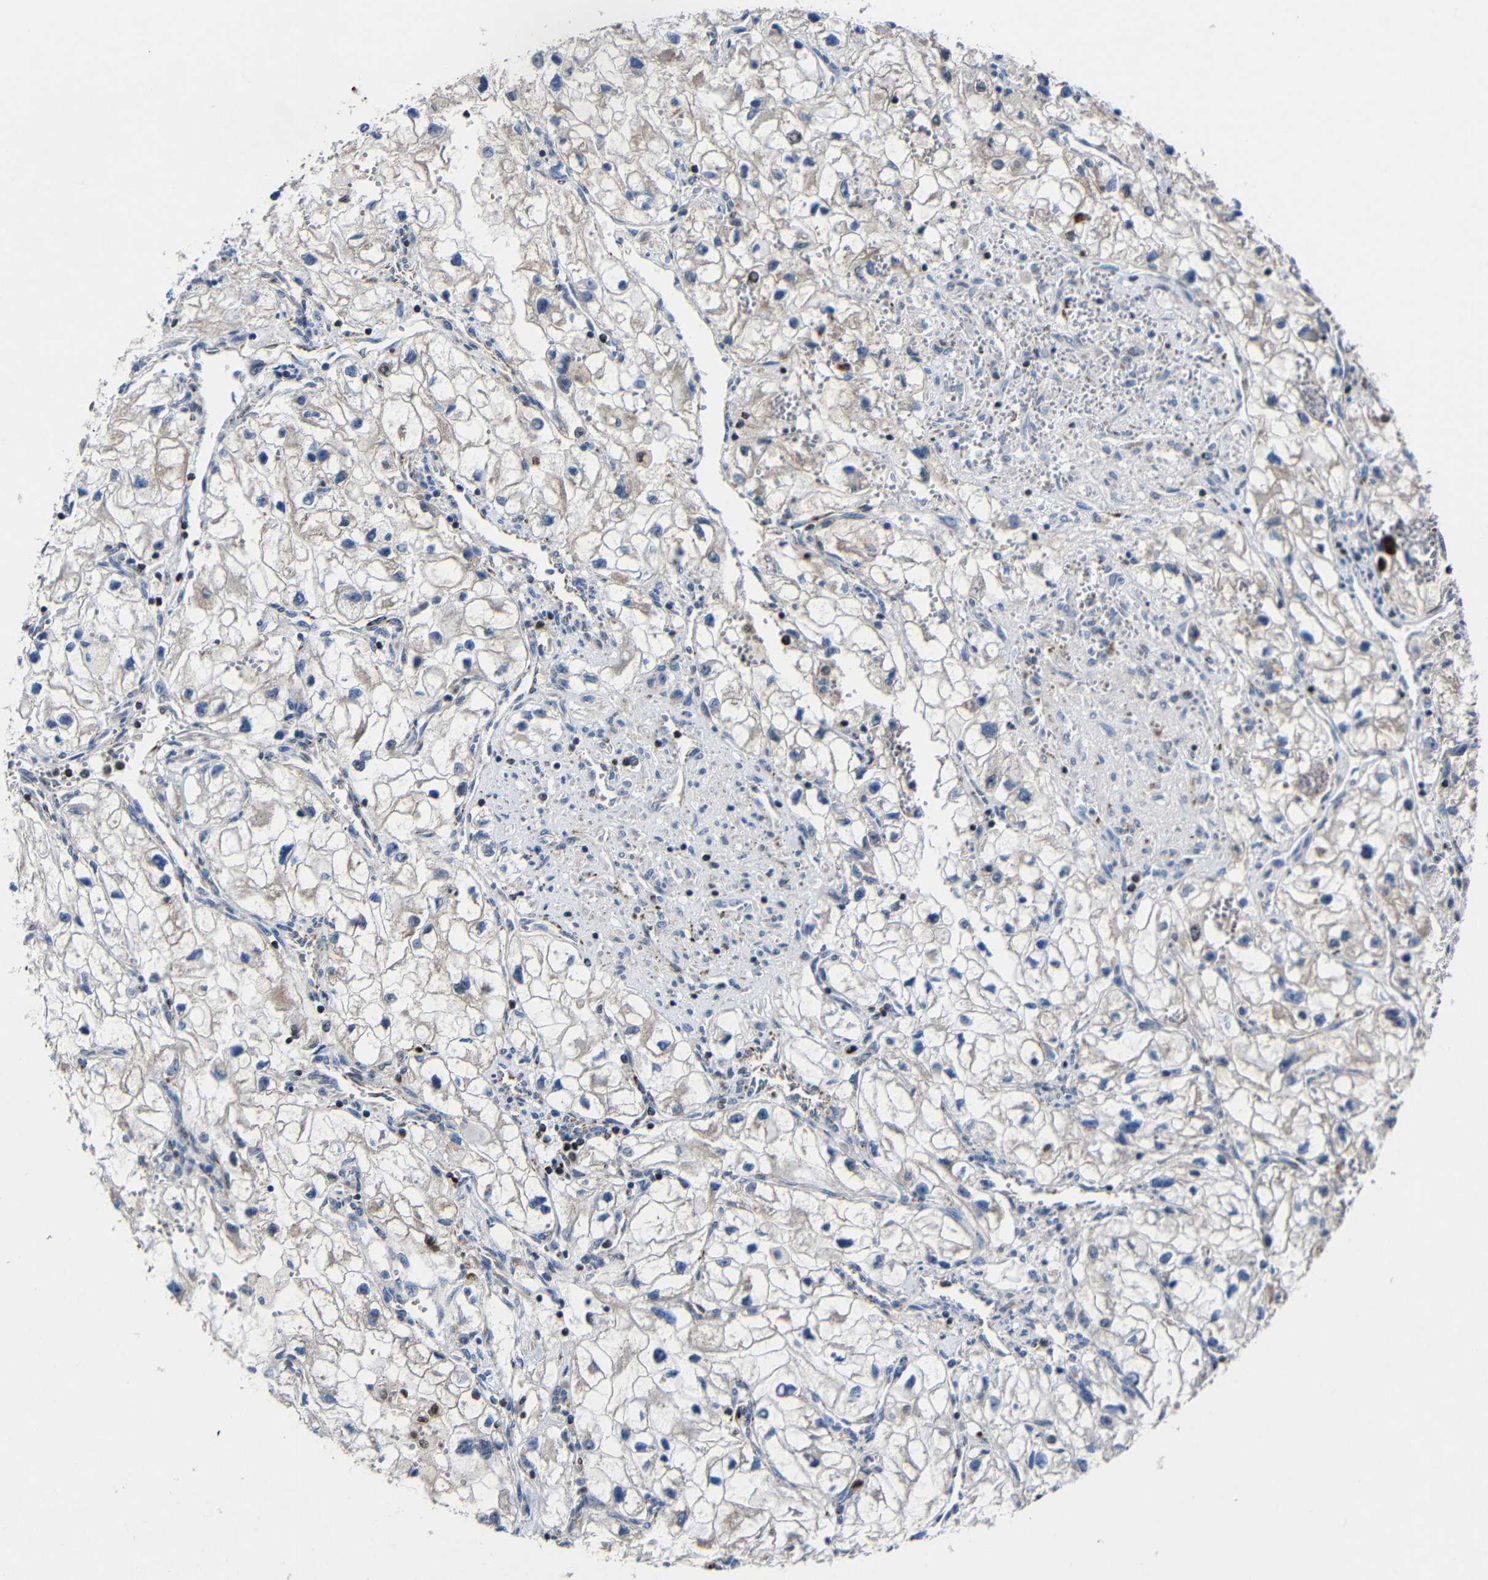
{"staining": {"intensity": "weak", "quantity": "<25%", "location": "cytoplasmic/membranous"}, "tissue": "renal cancer", "cell_type": "Tumor cells", "image_type": "cancer", "snomed": [{"axis": "morphology", "description": "Adenocarcinoma, NOS"}, {"axis": "topography", "description": "Kidney"}], "caption": "Protein analysis of renal adenocarcinoma exhibits no significant positivity in tumor cells.", "gene": "CA5B", "patient": {"sex": "female", "age": 70}}